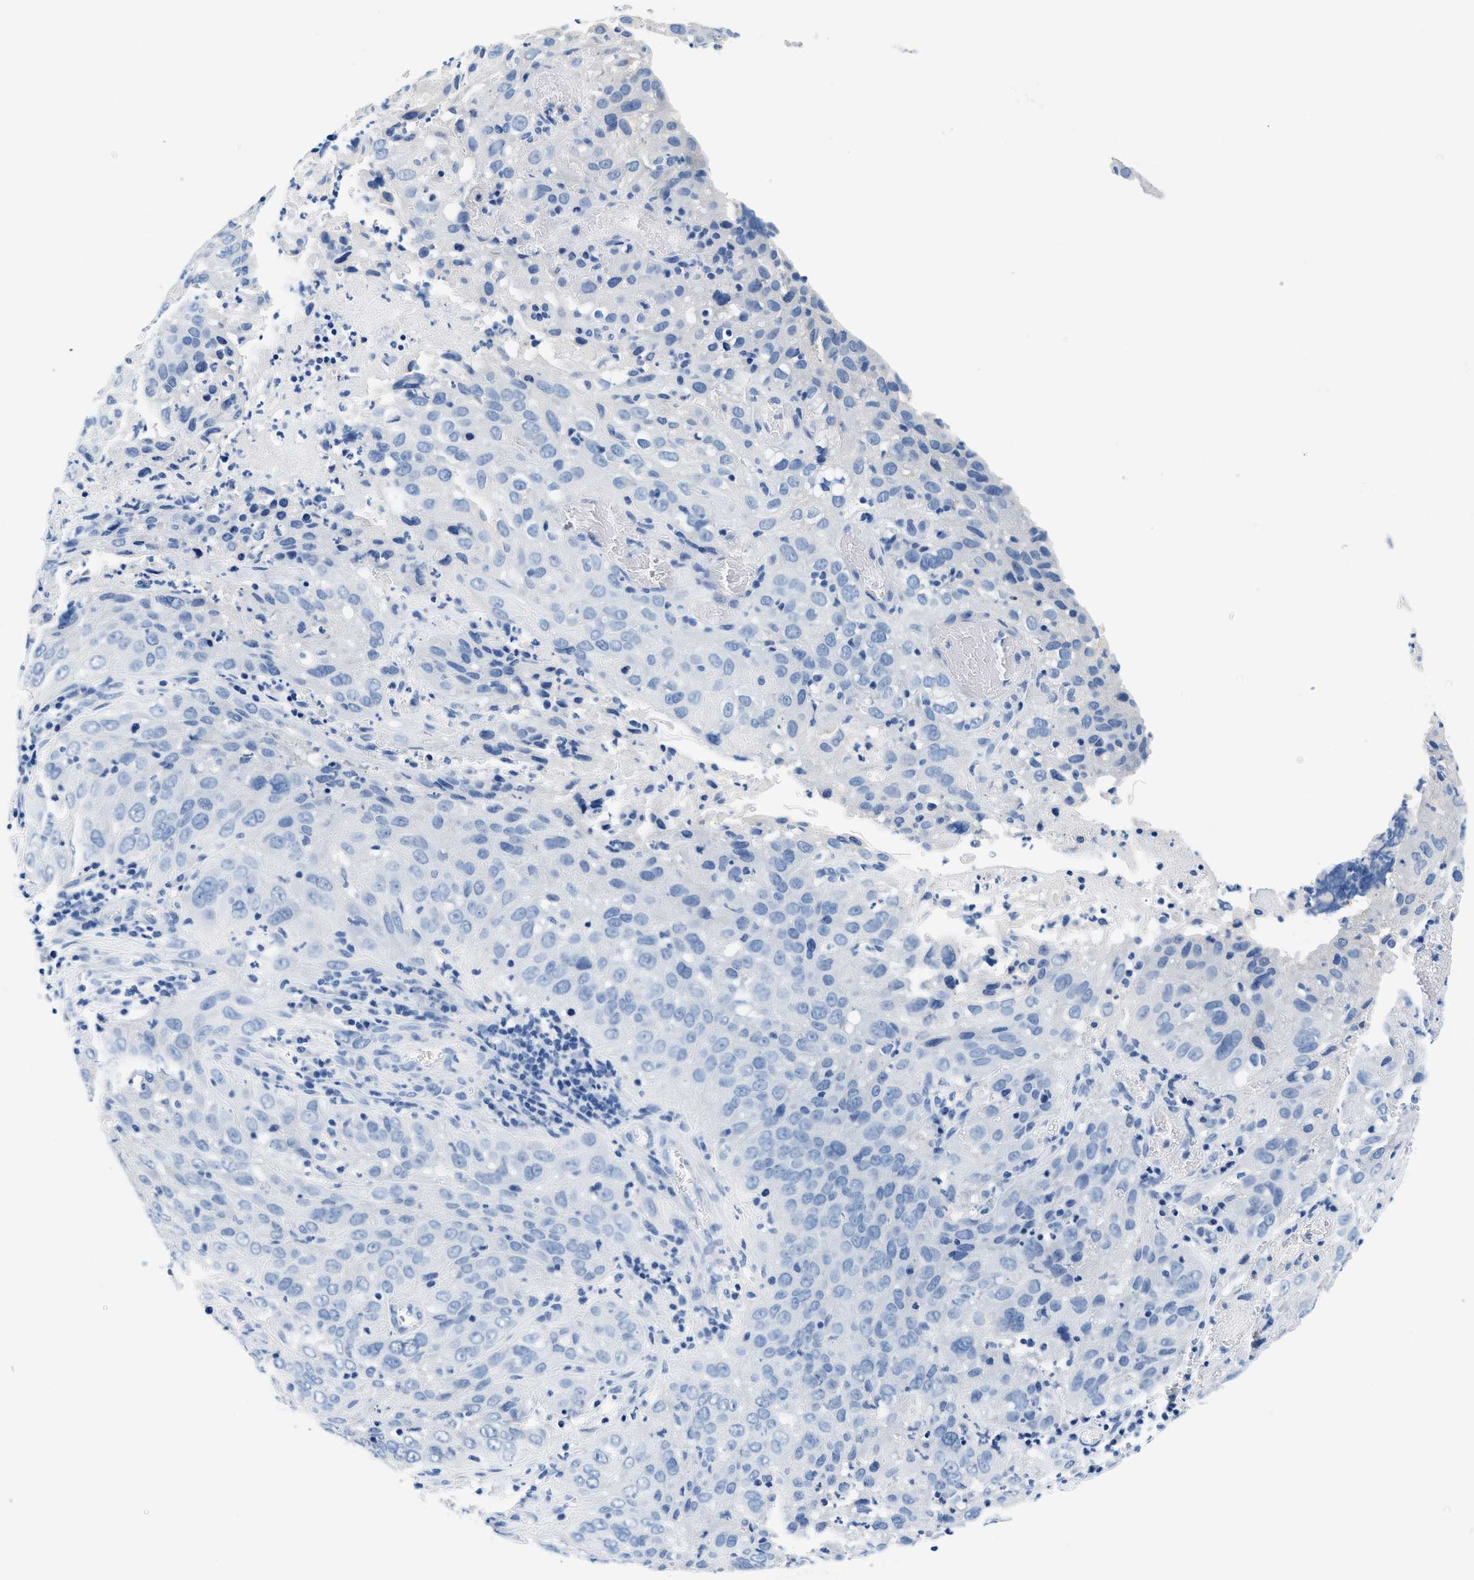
{"staining": {"intensity": "negative", "quantity": "none", "location": "none"}, "tissue": "cervical cancer", "cell_type": "Tumor cells", "image_type": "cancer", "snomed": [{"axis": "morphology", "description": "Squamous cell carcinoma, NOS"}, {"axis": "topography", "description": "Cervix"}], "caption": "There is no significant expression in tumor cells of squamous cell carcinoma (cervical).", "gene": "GSTM3", "patient": {"sex": "female", "age": 32}}